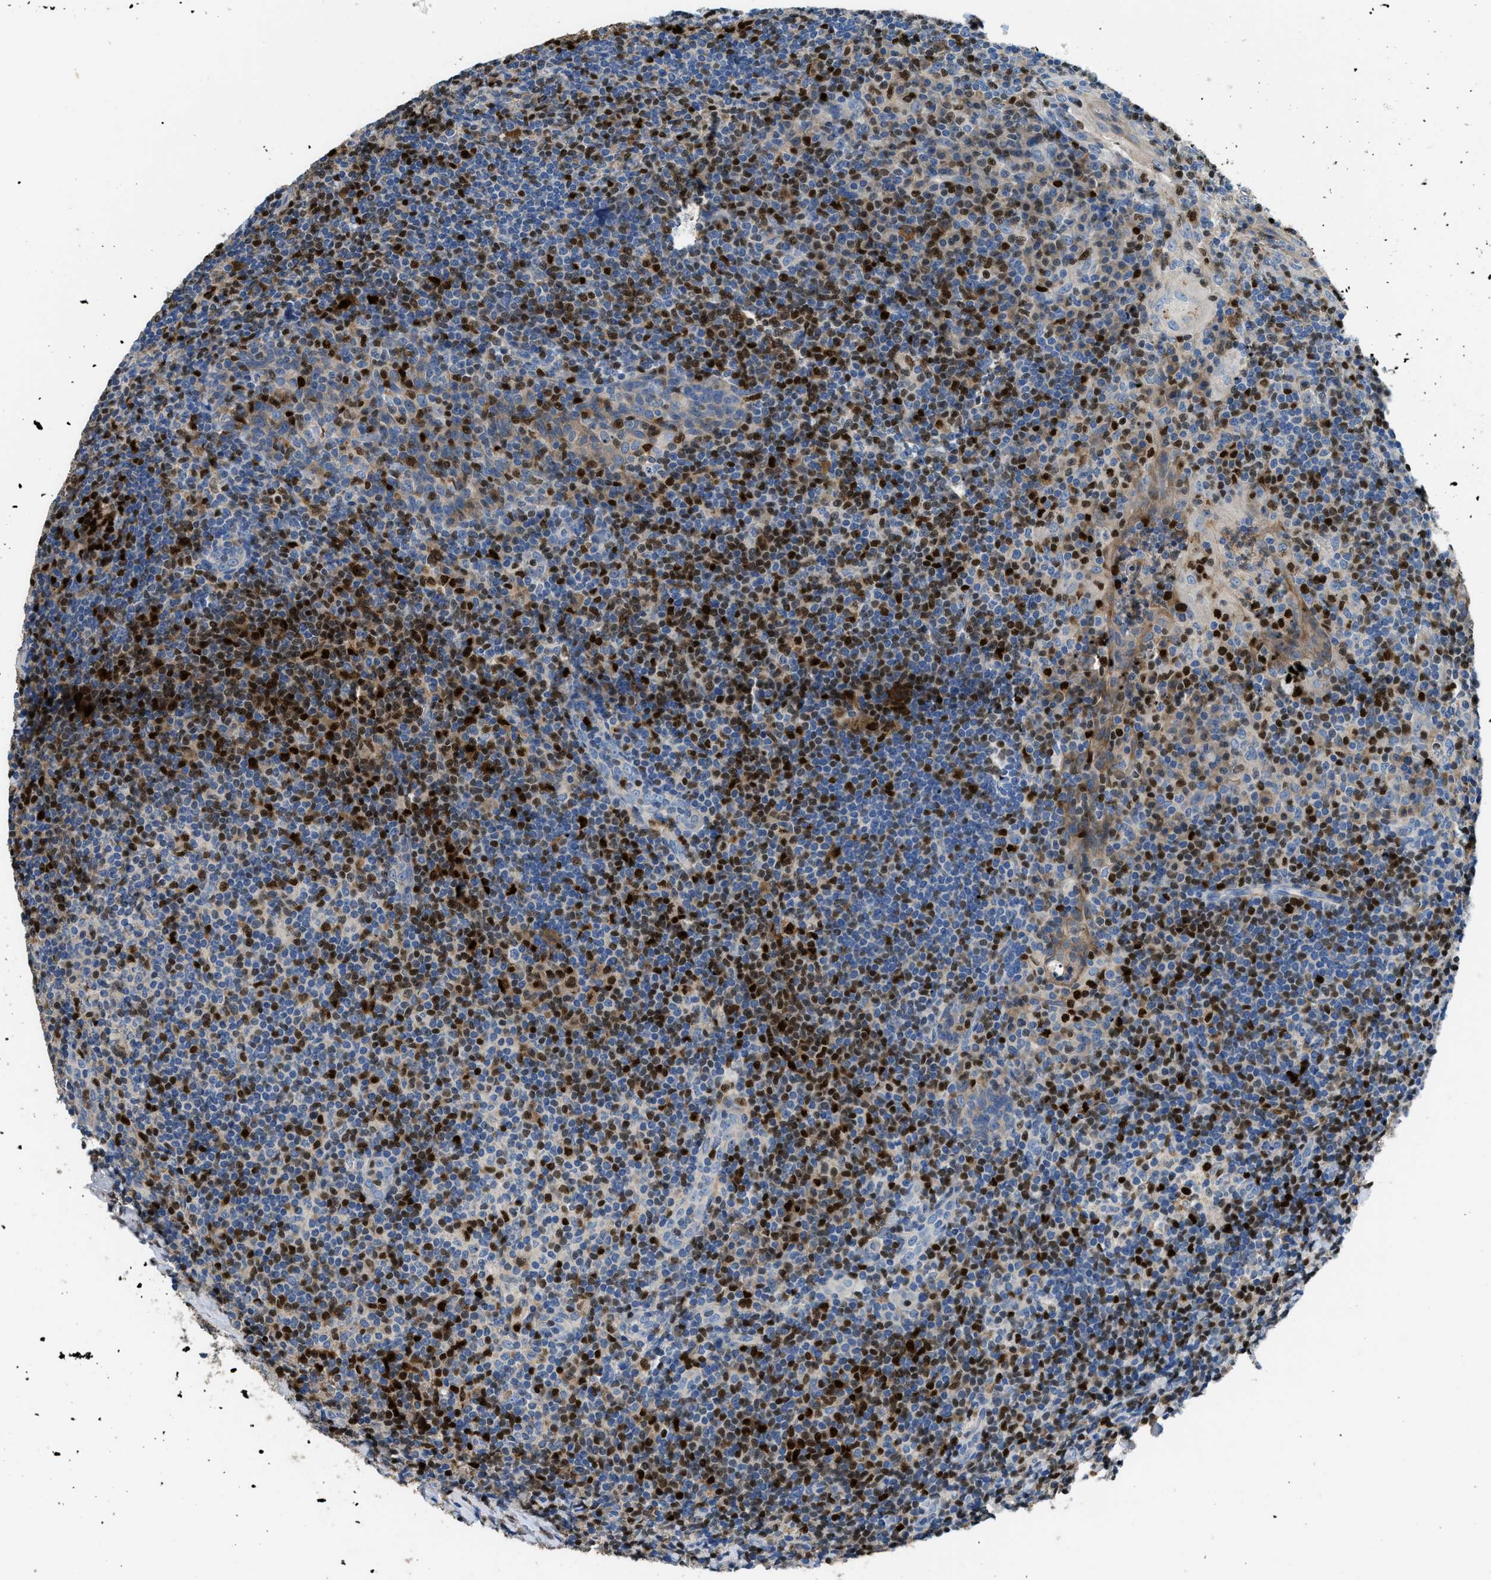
{"staining": {"intensity": "strong", "quantity": ">75%", "location": "nuclear"}, "tissue": "tonsil", "cell_type": "Germinal center cells", "image_type": "normal", "snomed": [{"axis": "morphology", "description": "Normal tissue, NOS"}, {"axis": "topography", "description": "Tonsil"}], "caption": "A high amount of strong nuclear expression is identified in about >75% of germinal center cells in normal tonsil.", "gene": "TOX", "patient": {"sex": "male", "age": 37}}